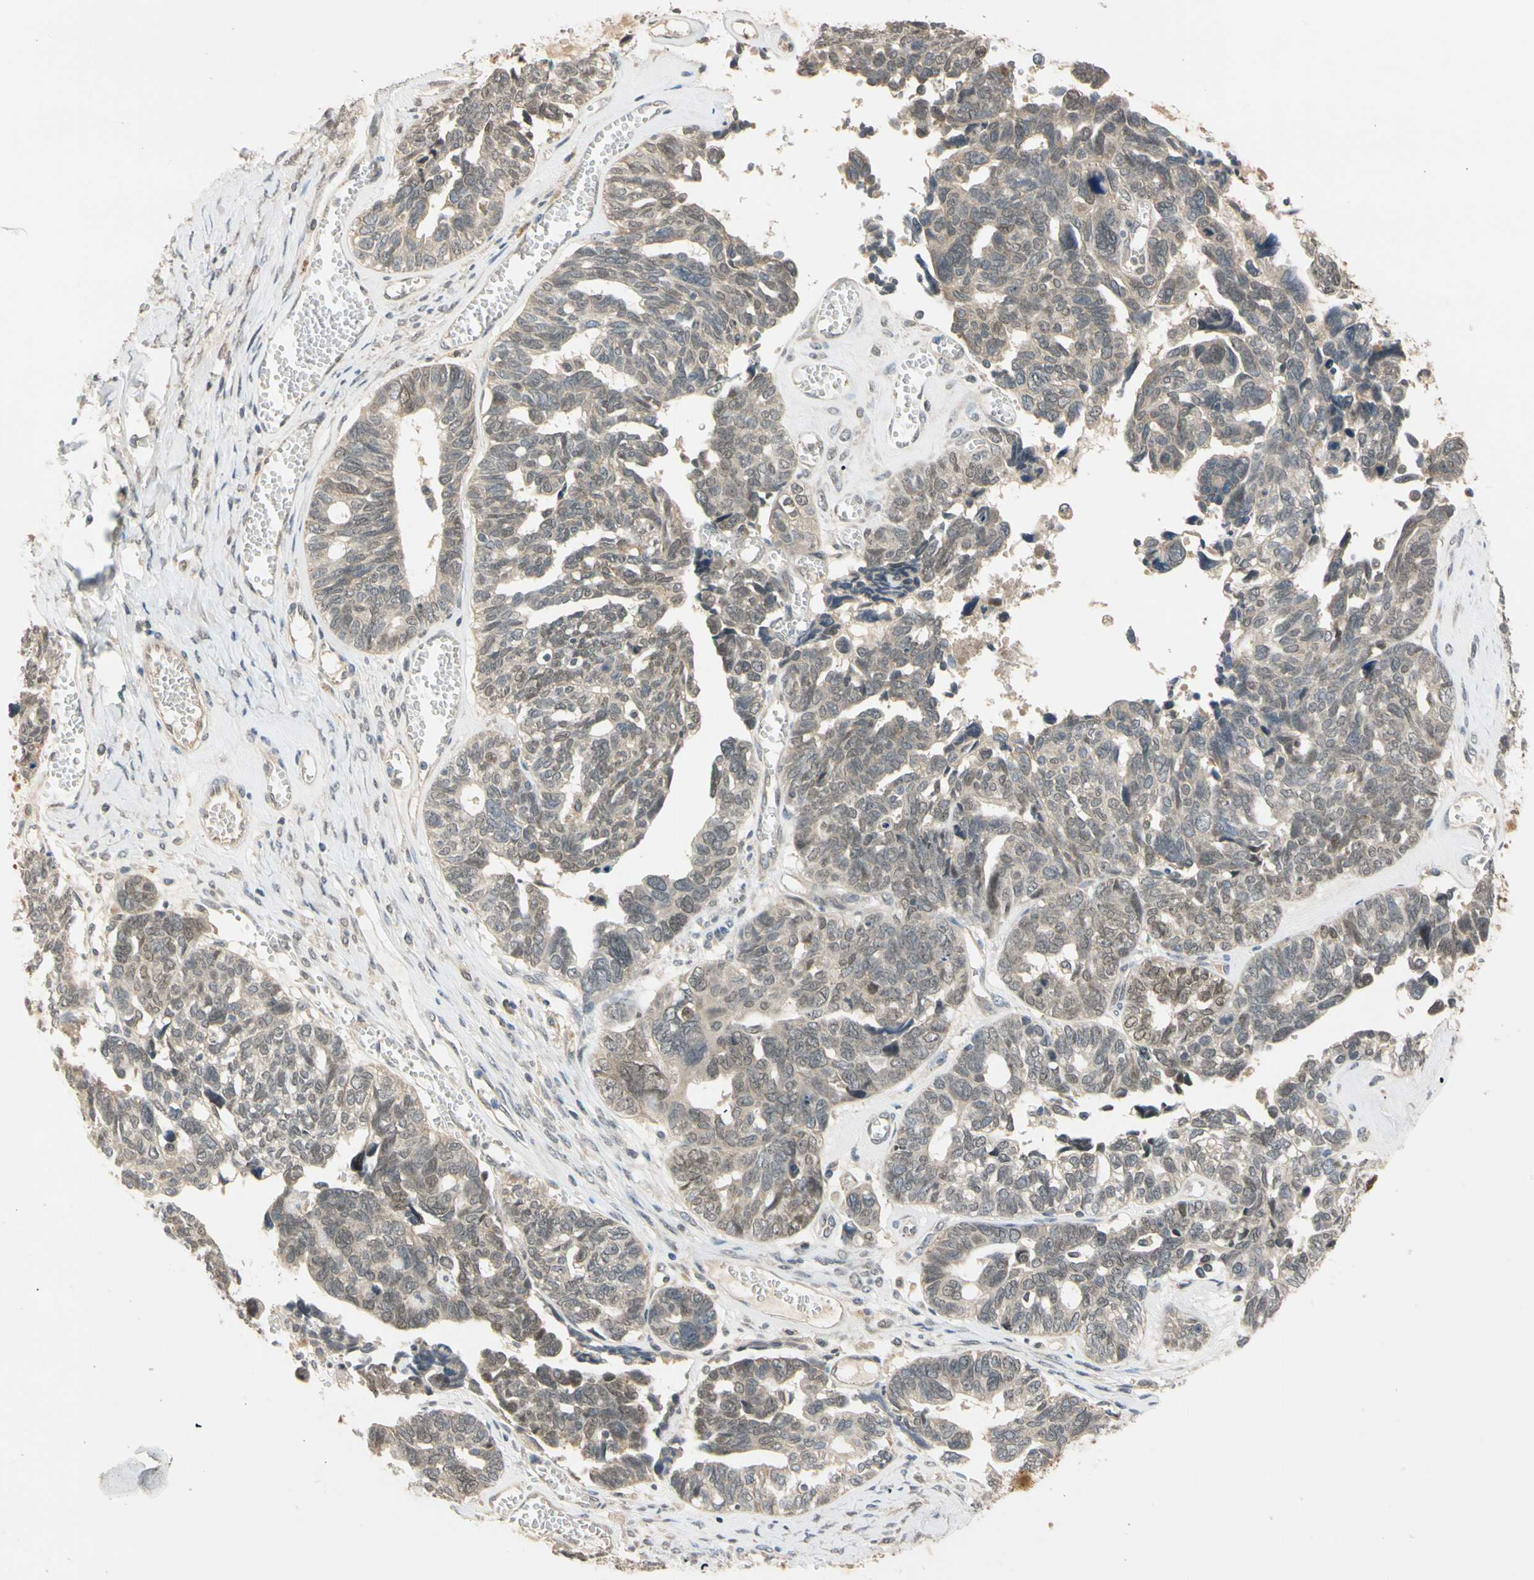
{"staining": {"intensity": "moderate", "quantity": "25%-75%", "location": "cytoplasmic/membranous,nuclear"}, "tissue": "ovarian cancer", "cell_type": "Tumor cells", "image_type": "cancer", "snomed": [{"axis": "morphology", "description": "Cystadenocarcinoma, serous, NOS"}, {"axis": "topography", "description": "Ovary"}], "caption": "Serous cystadenocarcinoma (ovarian) was stained to show a protein in brown. There is medium levels of moderate cytoplasmic/membranous and nuclear positivity in about 25%-75% of tumor cells. (DAB = brown stain, brightfield microscopy at high magnification).", "gene": "RIOX2", "patient": {"sex": "female", "age": 79}}